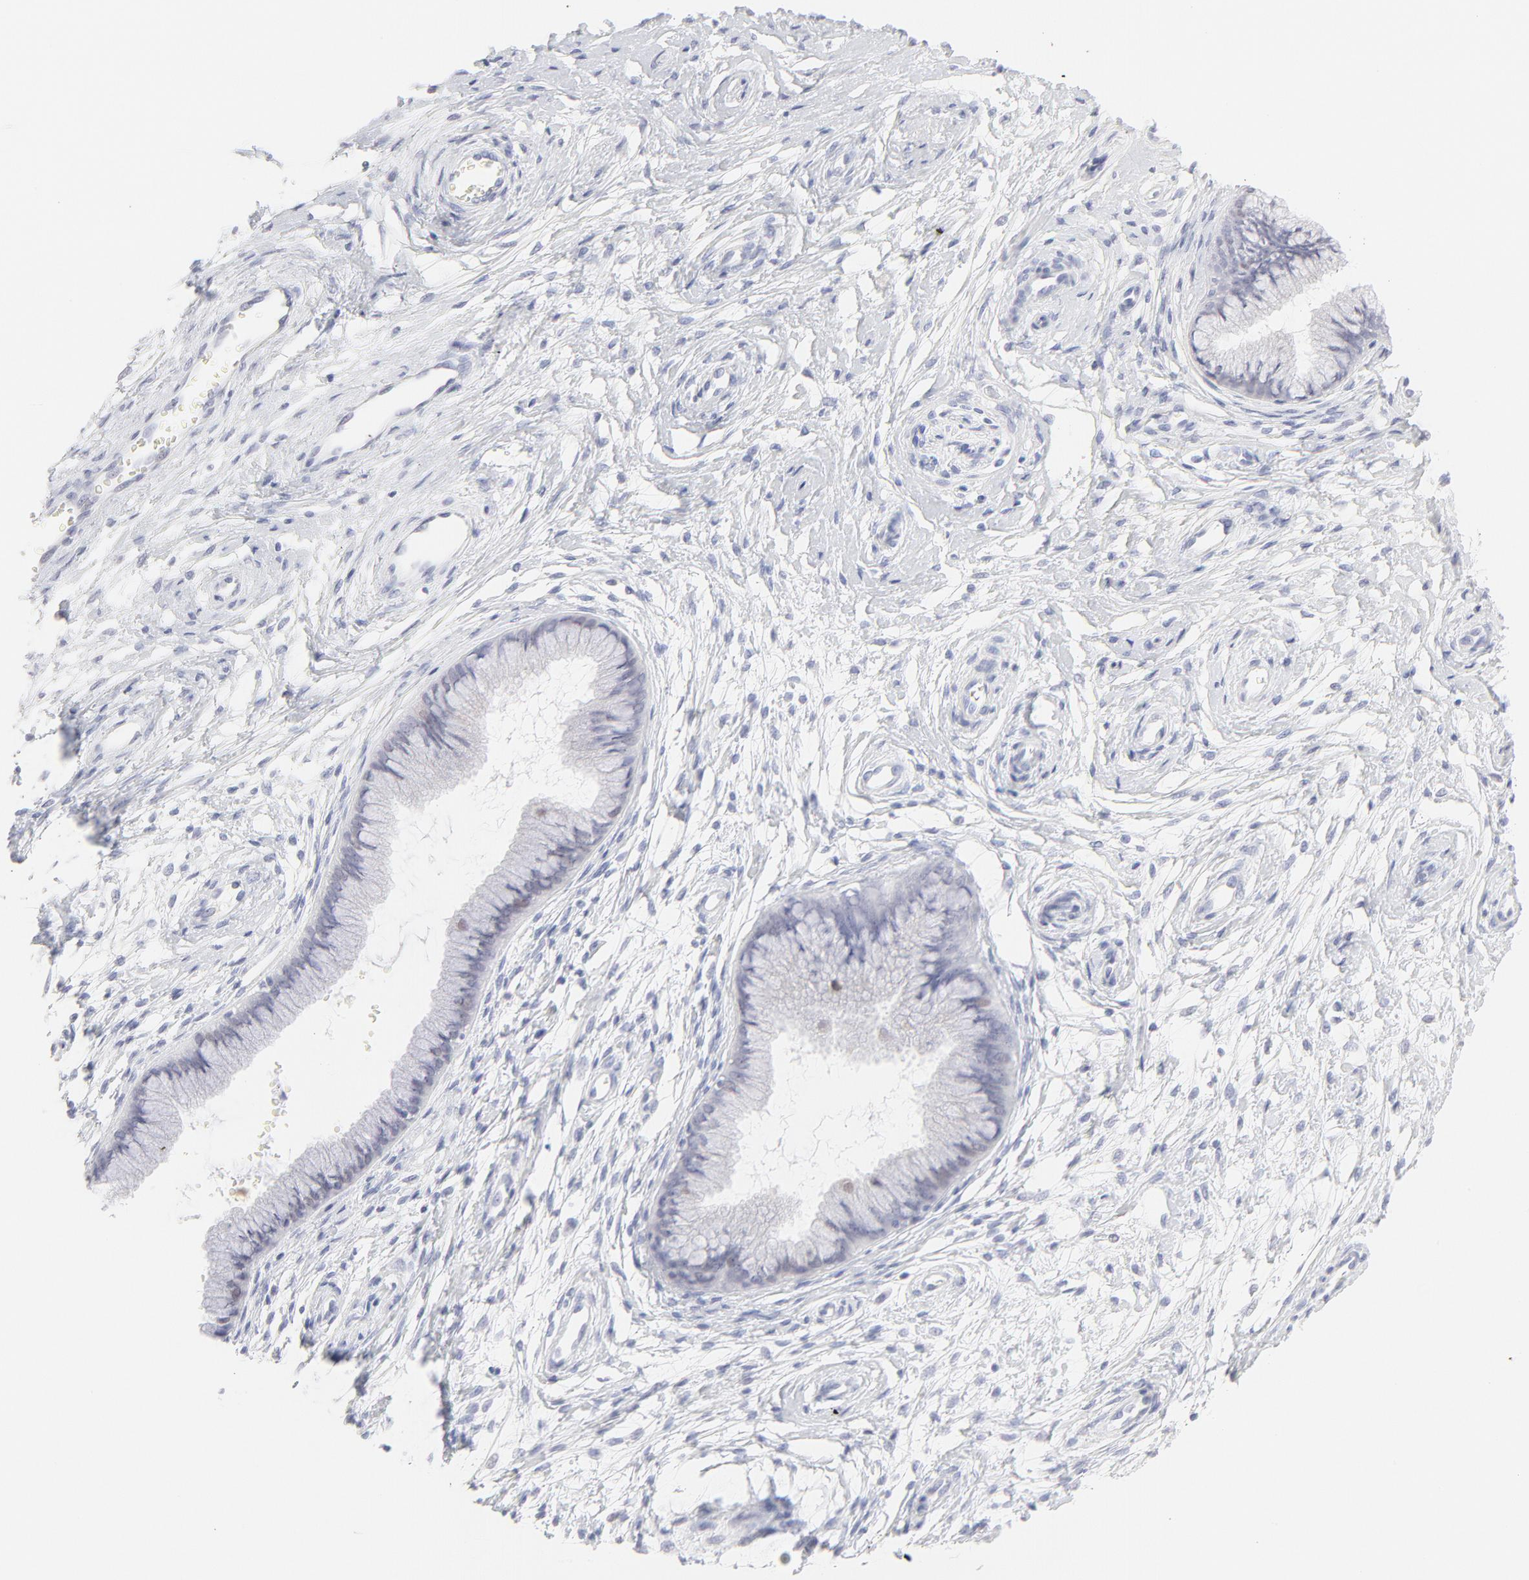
{"staining": {"intensity": "moderate", "quantity": "<25%", "location": "nuclear"}, "tissue": "cervix", "cell_type": "Glandular cells", "image_type": "normal", "snomed": [{"axis": "morphology", "description": "Normal tissue, NOS"}, {"axis": "topography", "description": "Cervix"}], "caption": "Immunohistochemical staining of normal cervix demonstrates moderate nuclear protein staining in approximately <25% of glandular cells.", "gene": "ELF3", "patient": {"sex": "female", "age": 39}}